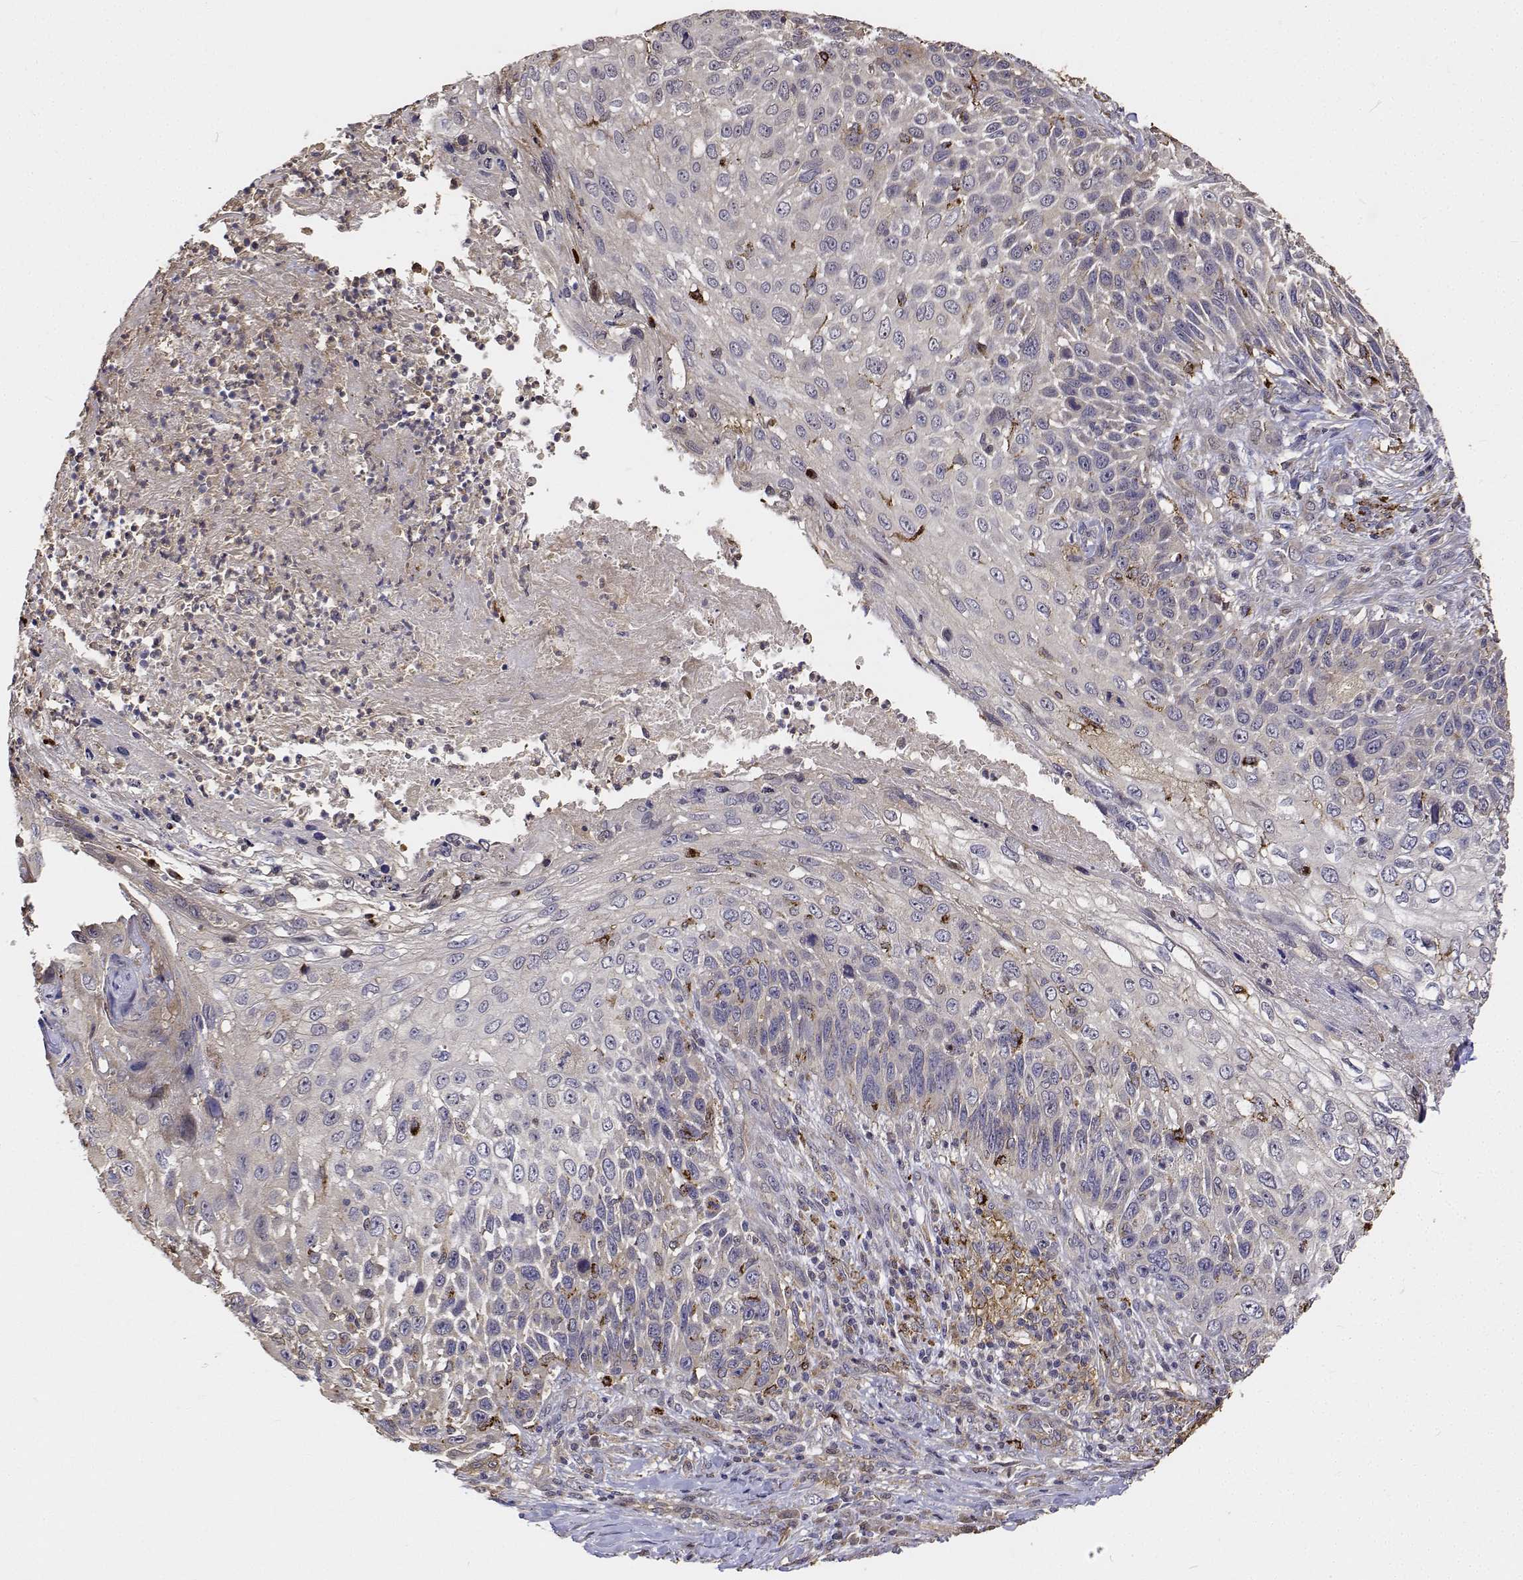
{"staining": {"intensity": "negative", "quantity": "none", "location": "none"}, "tissue": "skin cancer", "cell_type": "Tumor cells", "image_type": "cancer", "snomed": [{"axis": "morphology", "description": "Squamous cell carcinoma, NOS"}, {"axis": "topography", "description": "Skin"}], "caption": "High power microscopy photomicrograph of an immunohistochemistry histopathology image of skin squamous cell carcinoma, revealing no significant staining in tumor cells. (Brightfield microscopy of DAB (3,3'-diaminobenzidine) IHC at high magnification).", "gene": "PCID2", "patient": {"sex": "male", "age": 92}}